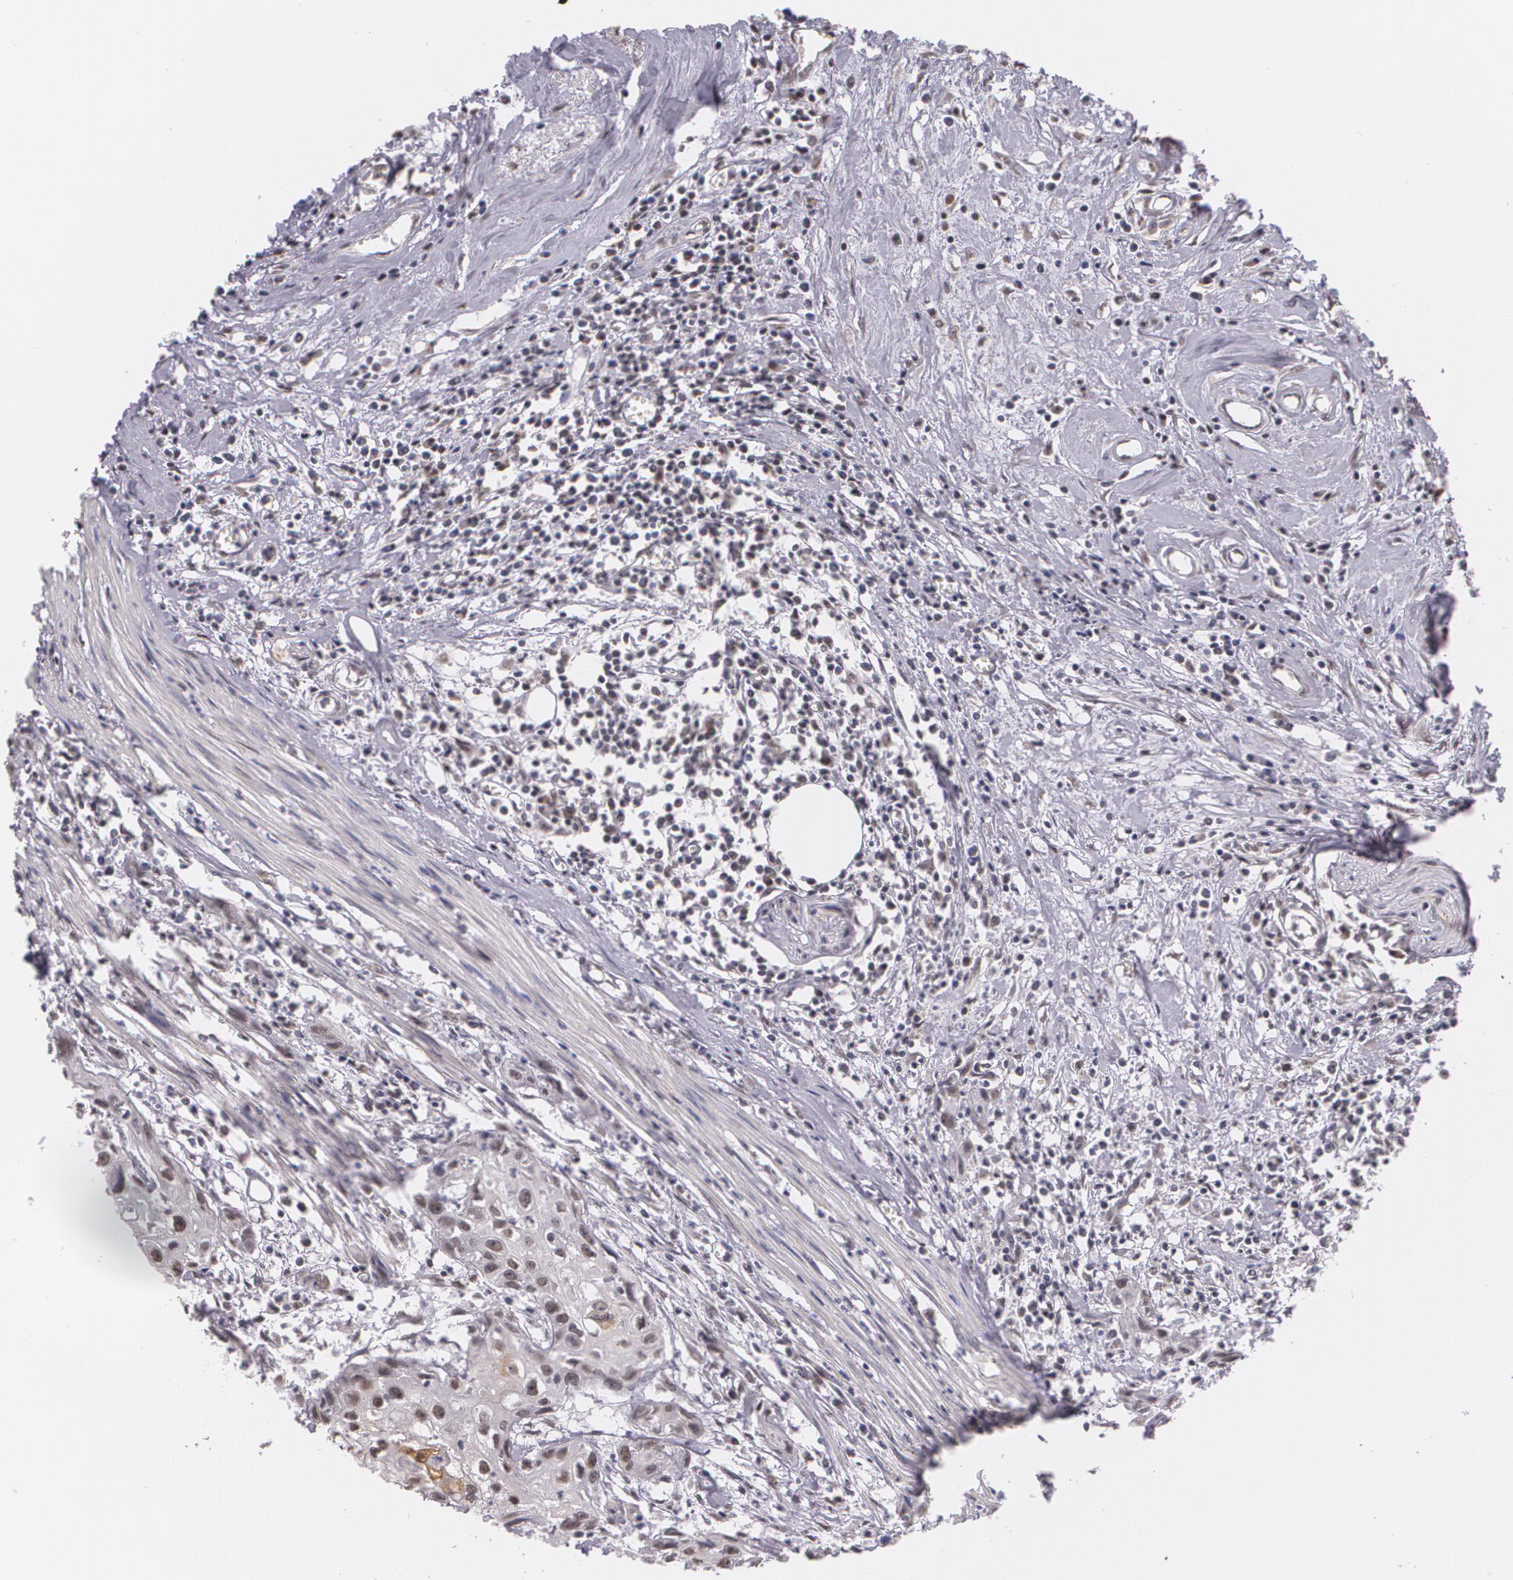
{"staining": {"intensity": "weak", "quantity": "25%-75%", "location": "nuclear"}, "tissue": "urothelial cancer", "cell_type": "Tumor cells", "image_type": "cancer", "snomed": [{"axis": "morphology", "description": "Urothelial carcinoma, High grade"}, {"axis": "topography", "description": "Urinary bladder"}], "caption": "Protein expression analysis of high-grade urothelial carcinoma reveals weak nuclear positivity in about 25%-75% of tumor cells. (DAB = brown stain, brightfield microscopy at high magnification).", "gene": "ALX1", "patient": {"sex": "male", "age": 54}}